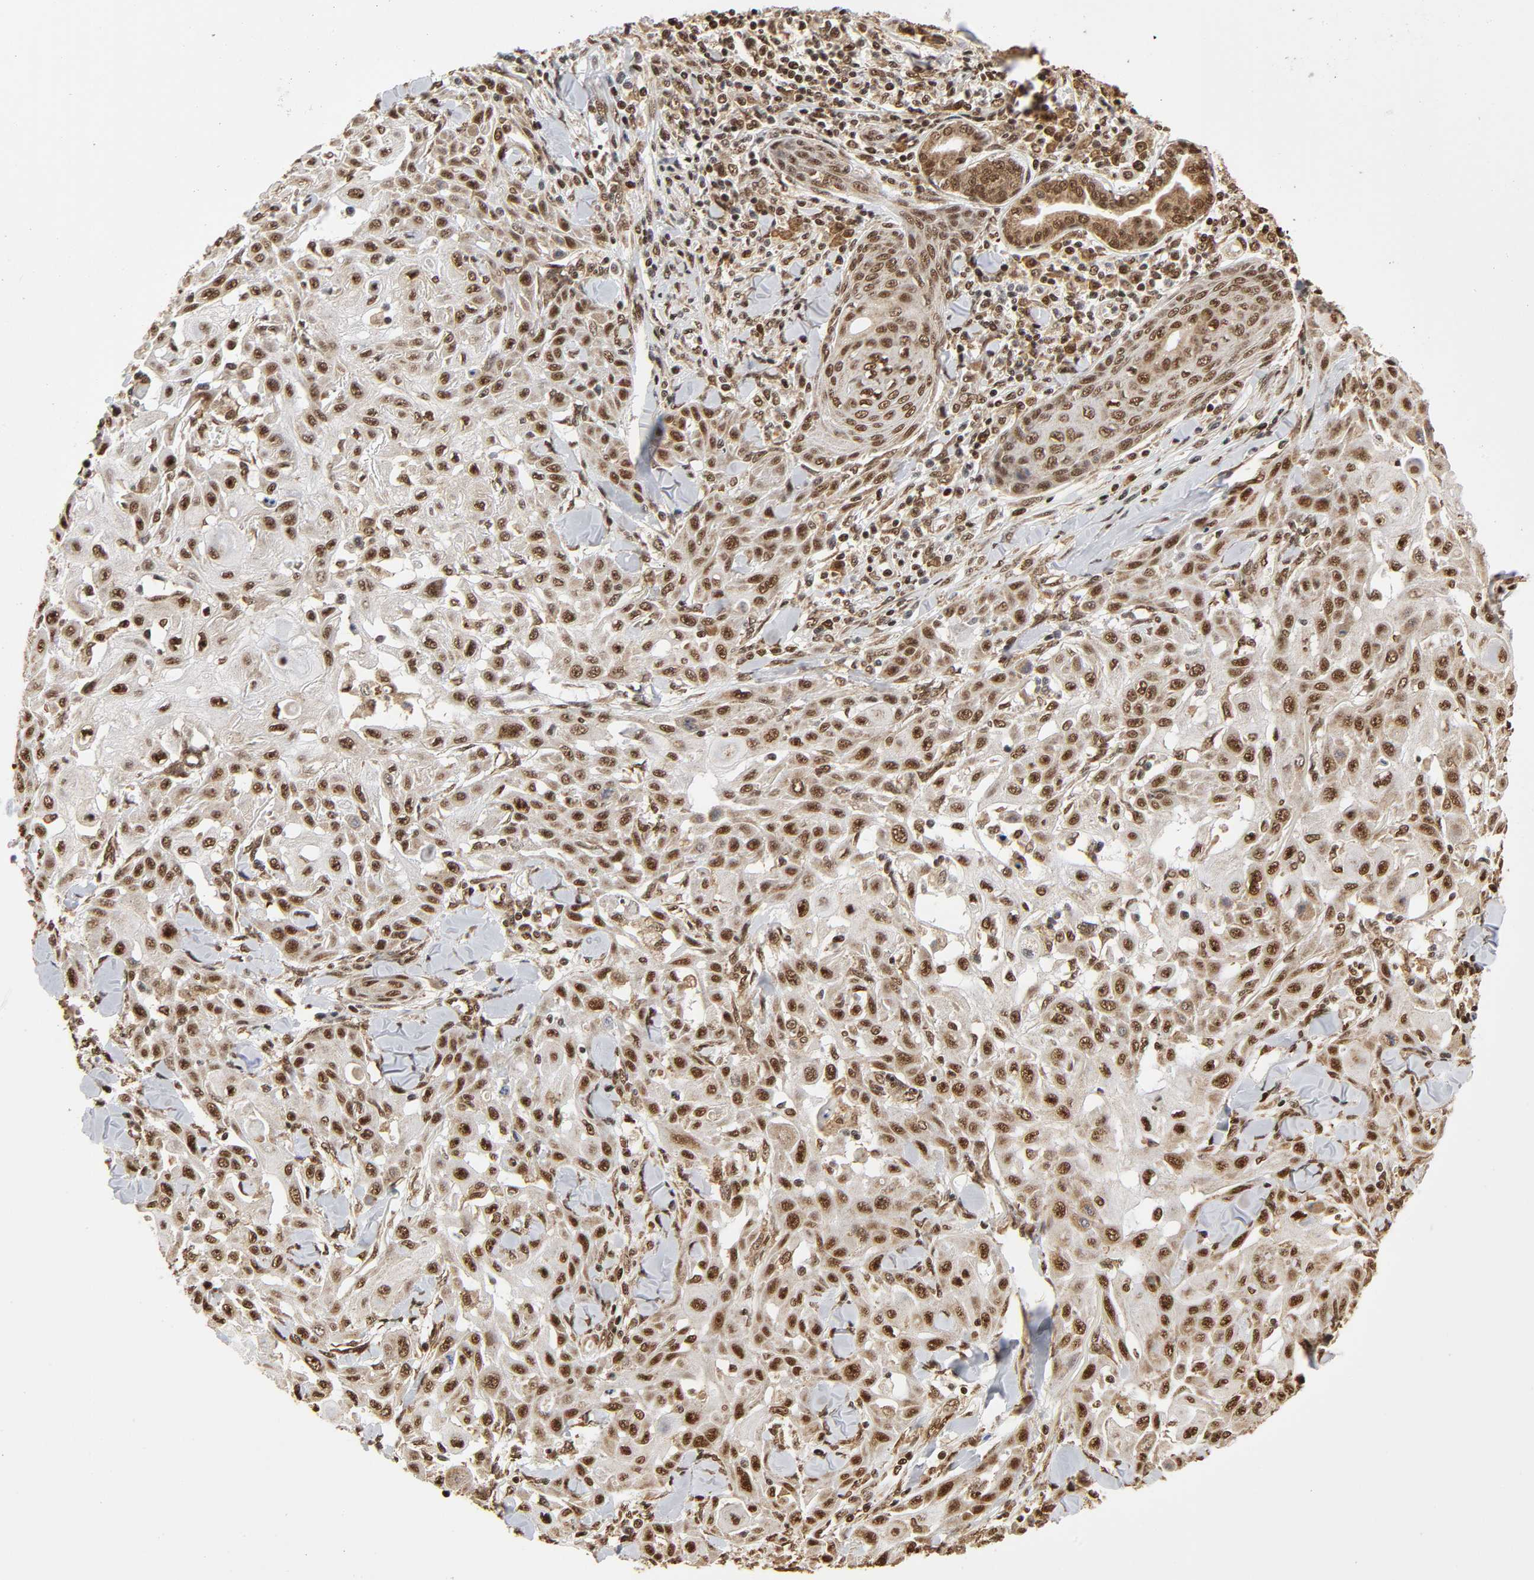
{"staining": {"intensity": "strong", "quantity": ">75%", "location": "cytoplasmic/membranous,nuclear"}, "tissue": "skin cancer", "cell_type": "Tumor cells", "image_type": "cancer", "snomed": [{"axis": "morphology", "description": "Squamous cell carcinoma, NOS"}, {"axis": "topography", "description": "Skin"}], "caption": "Strong cytoplasmic/membranous and nuclear expression for a protein is present in approximately >75% of tumor cells of skin squamous cell carcinoma using immunohistochemistry.", "gene": "RNF122", "patient": {"sex": "male", "age": 24}}